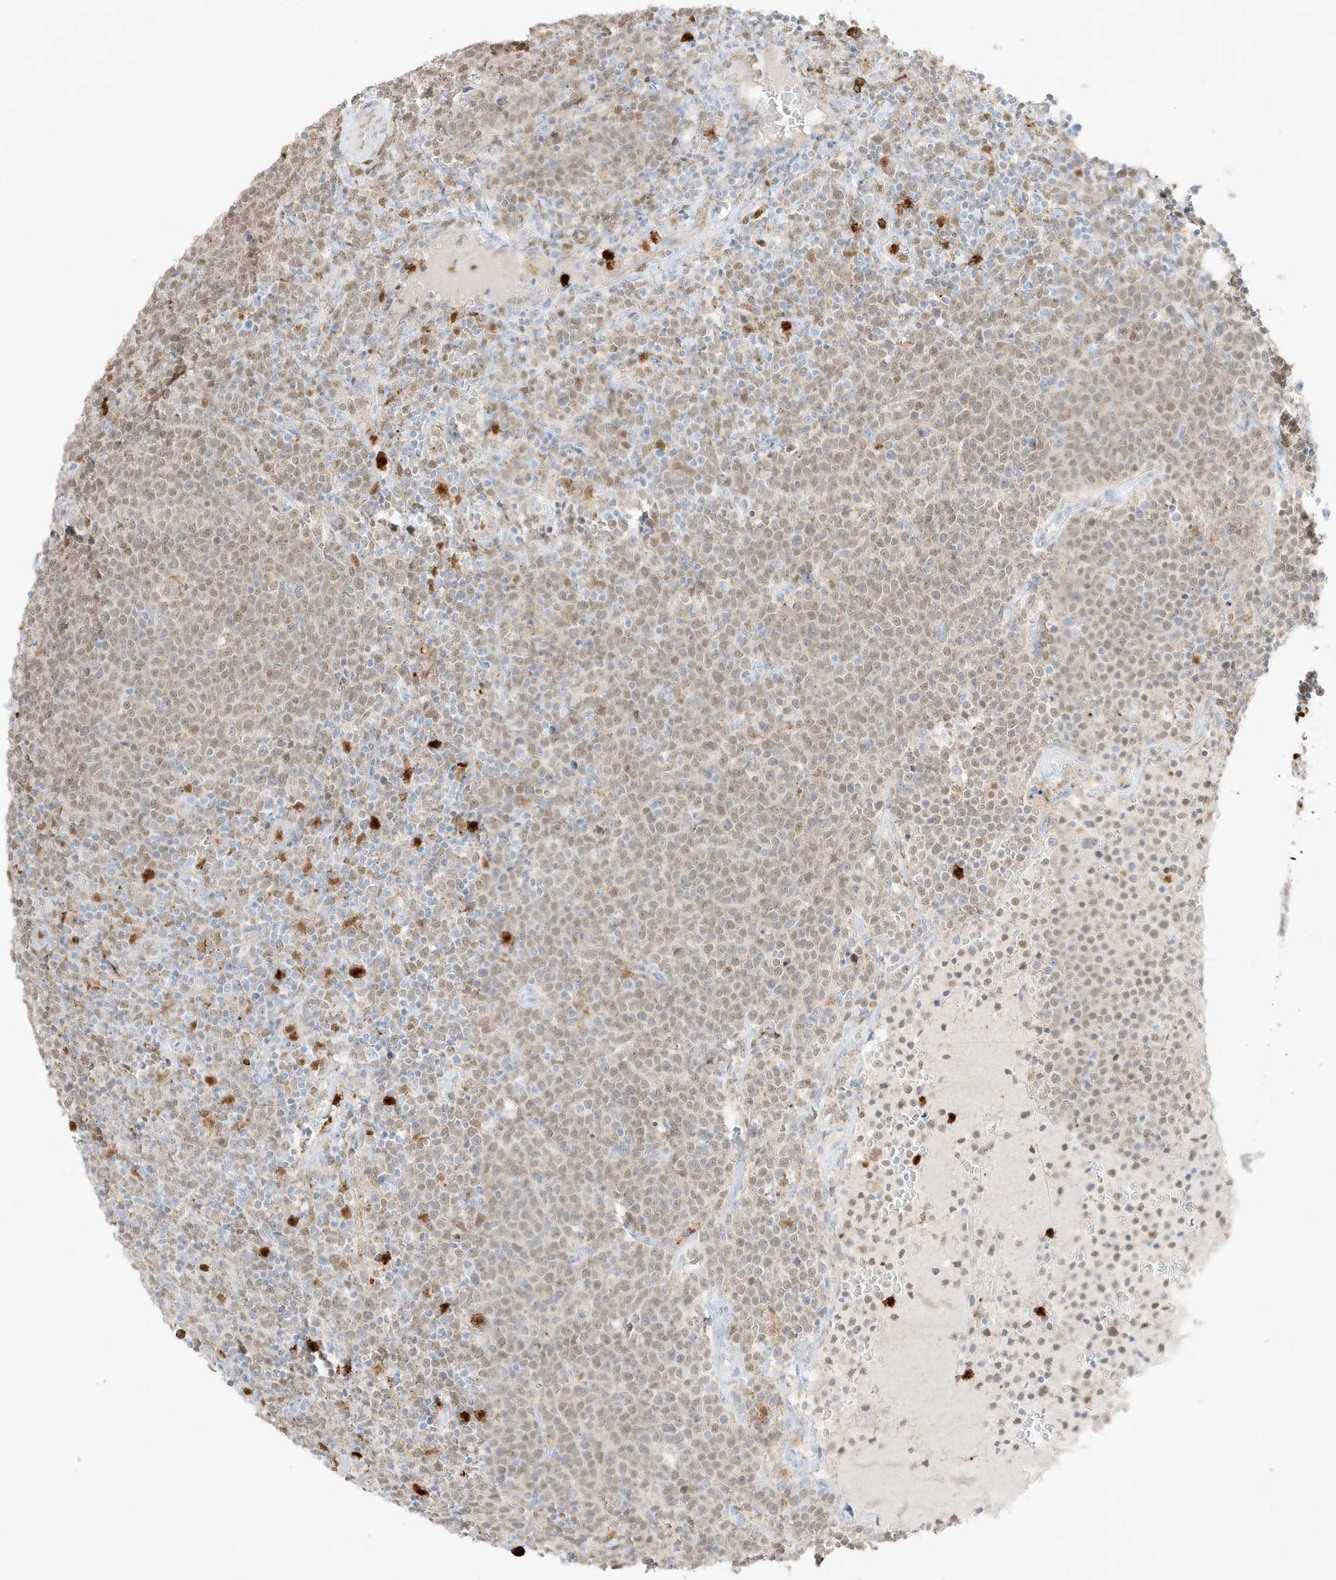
{"staining": {"intensity": "weak", "quantity": "25%-75%", "location": "nuclear"}, "tissue": "lymphoma", "cell_type": "Tumor cells", "image_type": "cancer", "snomed": [{"axis": "morphology", "description": "Malignant lymphoma, non-Hodgkin's type, High grade"}, {"axis": "topography", "description": "Lymph node"}], "caption": "IHC of human lymphoma displays low levels of weak nuclear expression in about 25%-75% of tumor cells.", "gene": "GCA", "patient": {"sex": "male", "age": 61}}